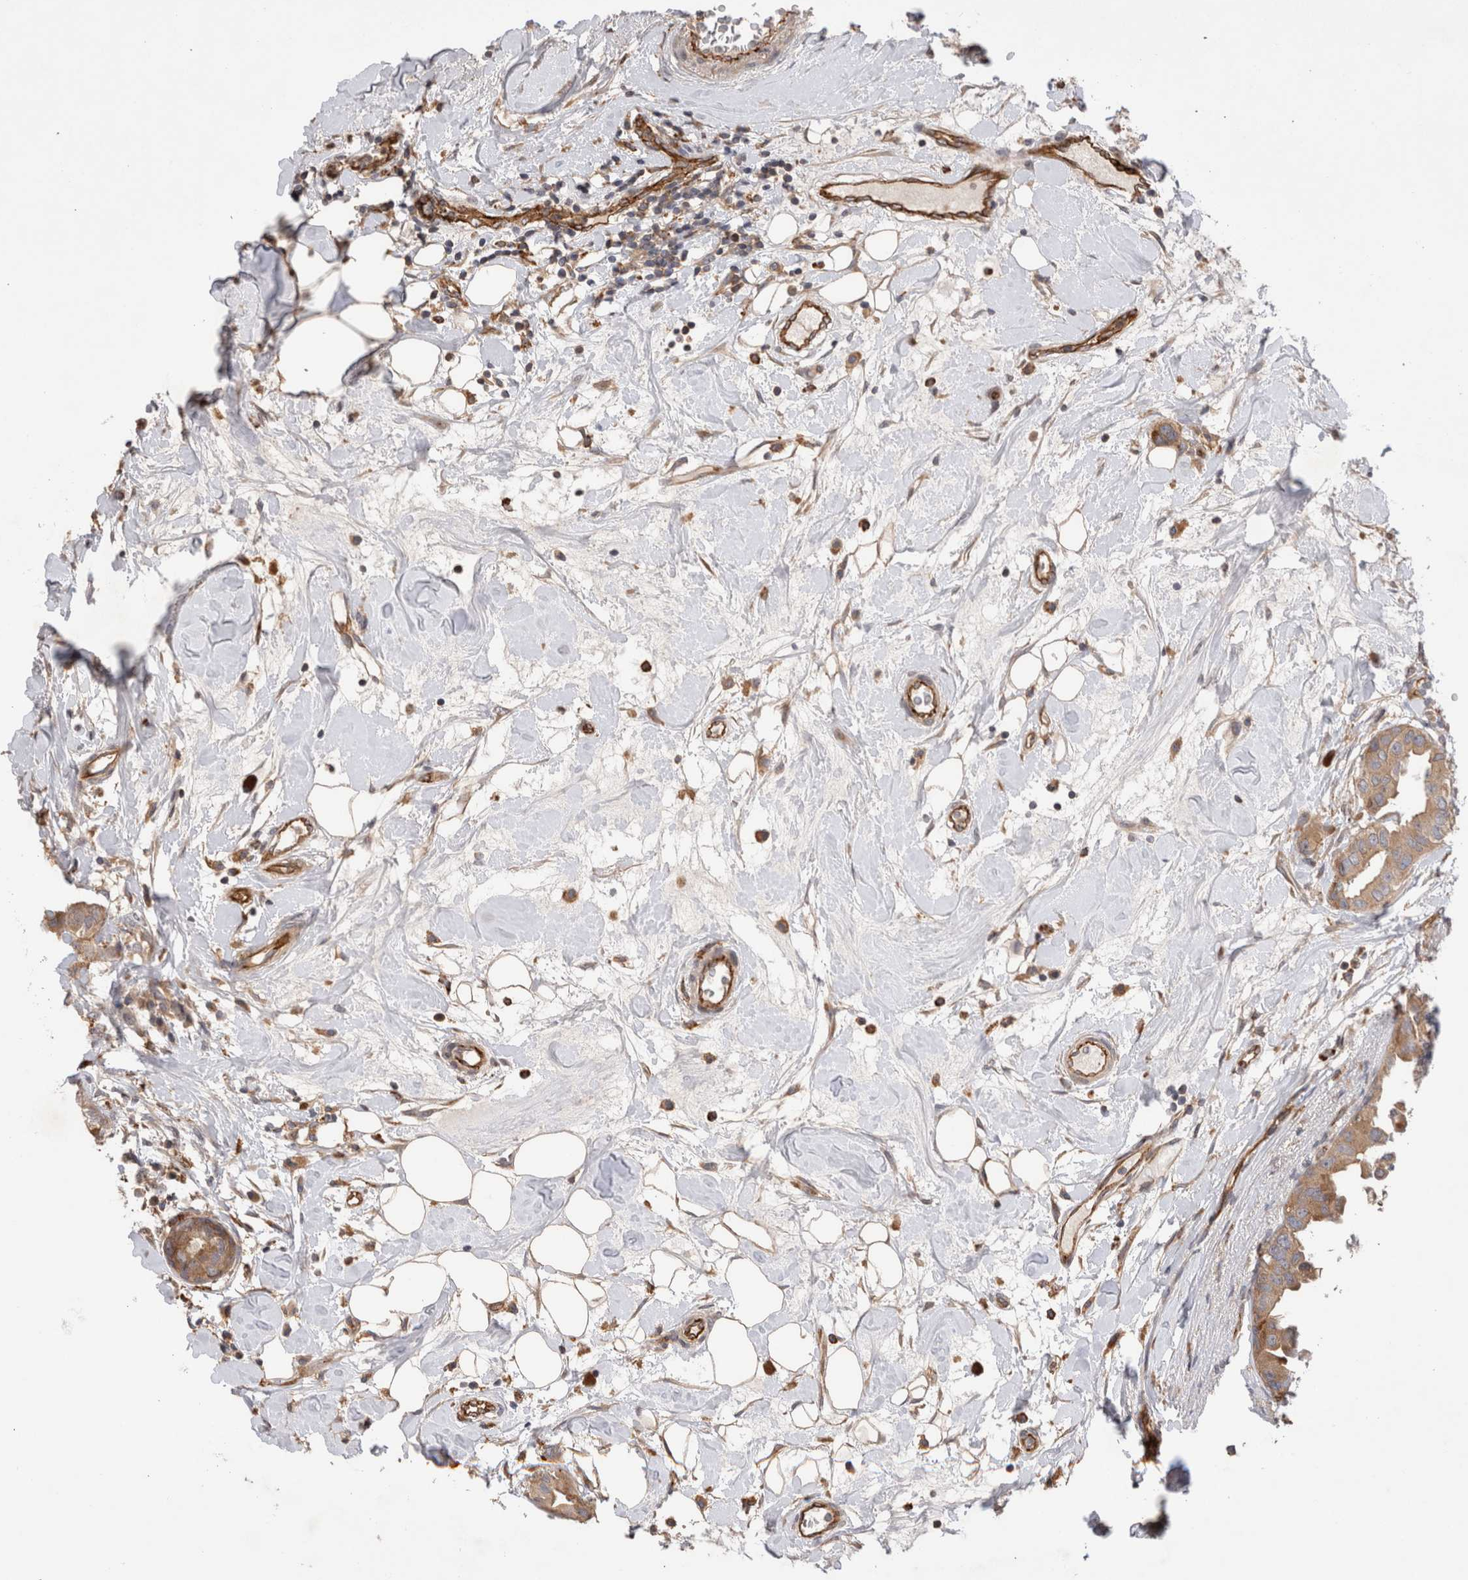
{"staining": {"intensity": "moderate", "quantity": ">75%", "location": "cytoplasmic/membranous"}, "tissue": "breast cancer", "cell_type": "Tumor cells", "image_type": "cancer", "snomed": [{"axis": "morphology", "description": "Duct carcinoma"}, {"axis": "topography", "description": "Breast"}], "caption": "Immunohistochemical staining of breast infiltrating ductal carcinoma displays medium levels of moderate cytoplasmic/membranous protein staining in about >75% of tumor cells.", "gene": "BNIP2", "patient": {"sex": "female", "age": 40}}